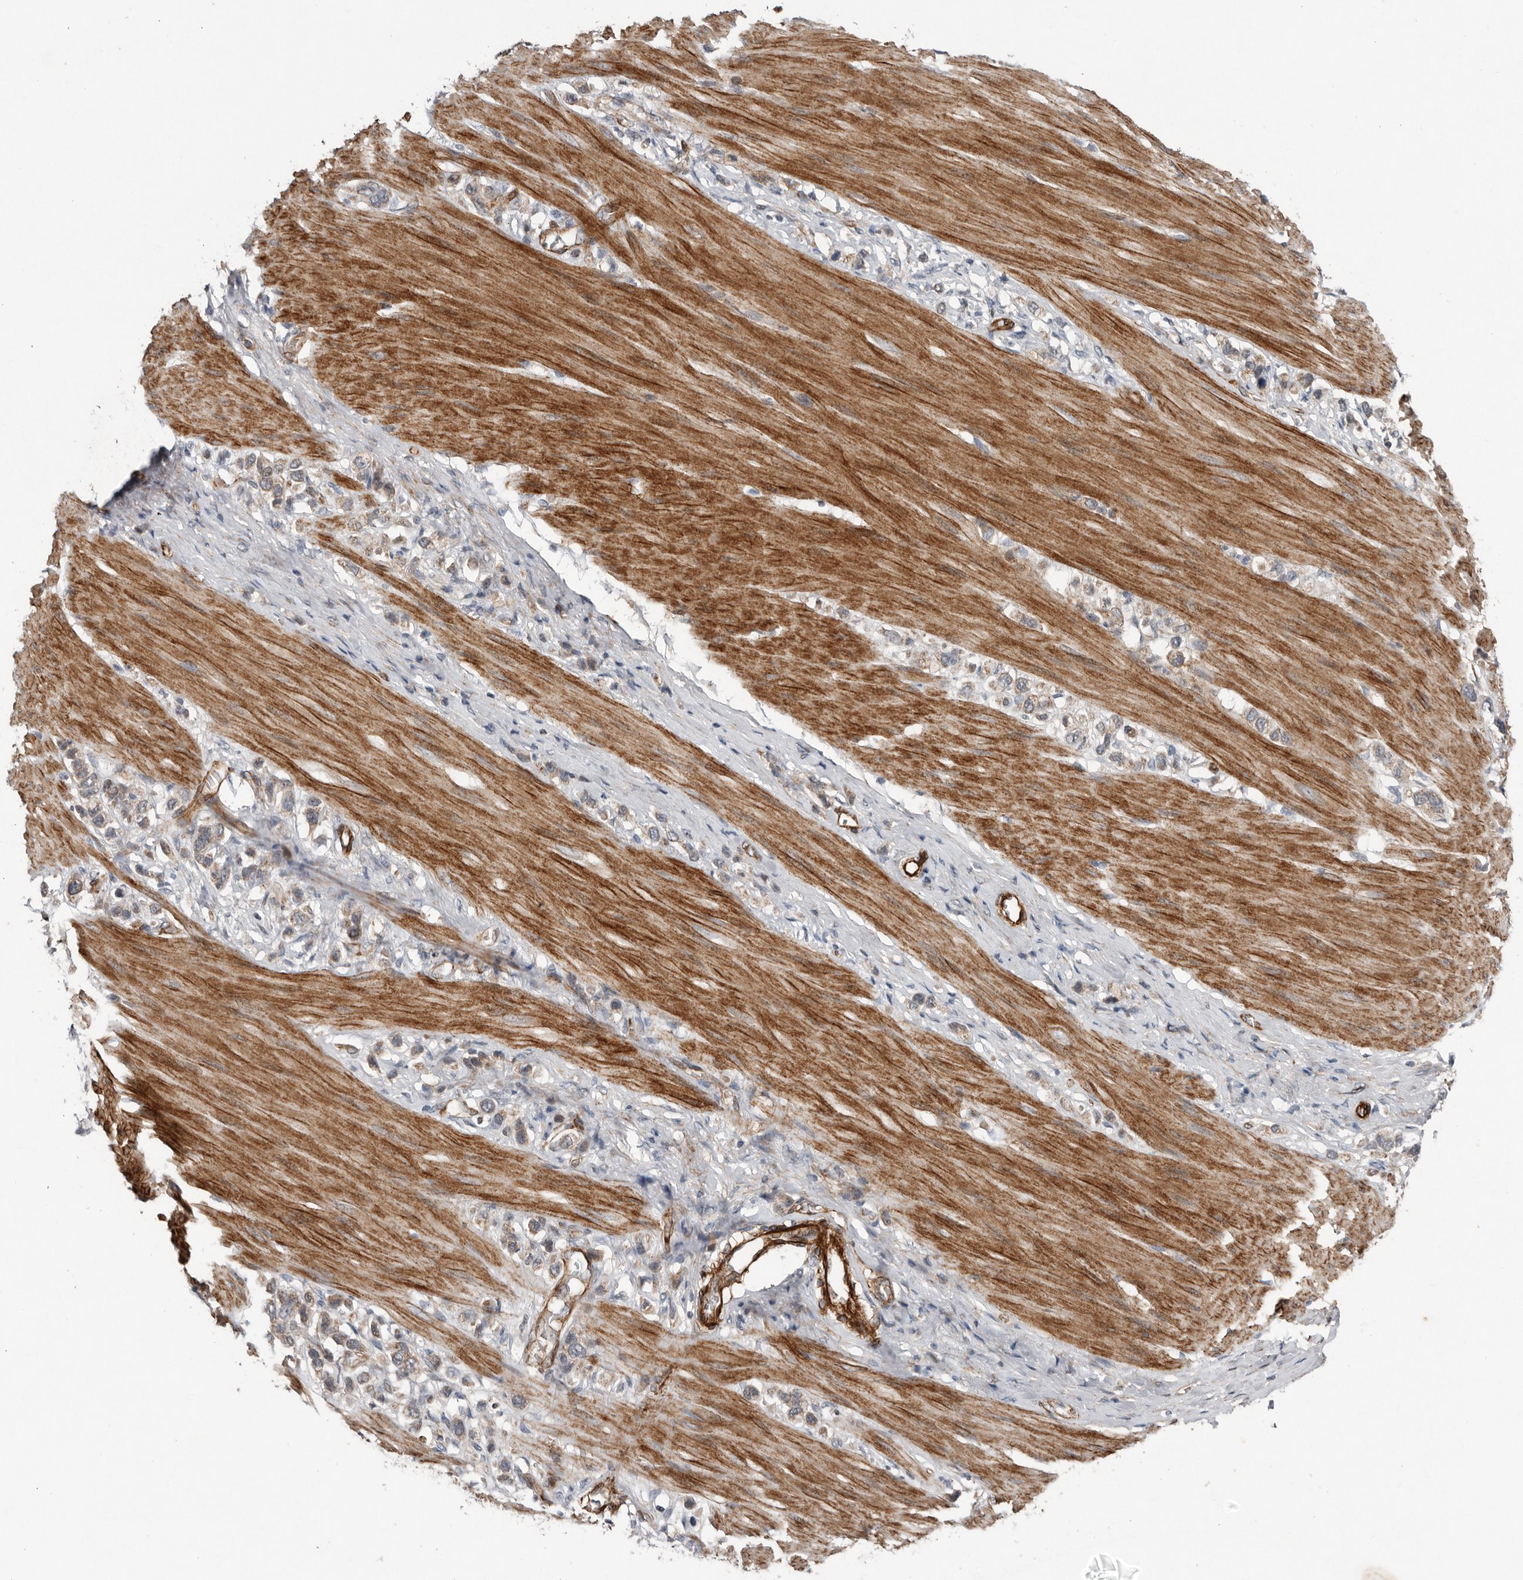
{"staining": {"intensity": "weak", "quantity": ">75%", "location": "cytoplasmic/membranous"}, "tissue": "stomach cancer", "cell_type": "Tumor cells", "image_type": "cancer", "snomed": [{"axis": "morphology", "description": "Adenocarcinoma, NOS"}, {"axis": "topography", "description": "Stomach"}], "caption": "Protein staining demonstrates weak cytoplasmic/membranous positivity in approximately >75% of tumor cells in stomach cancer.", "gene": "RANBP17", "patient": {"sex": "female", "age": 65}}